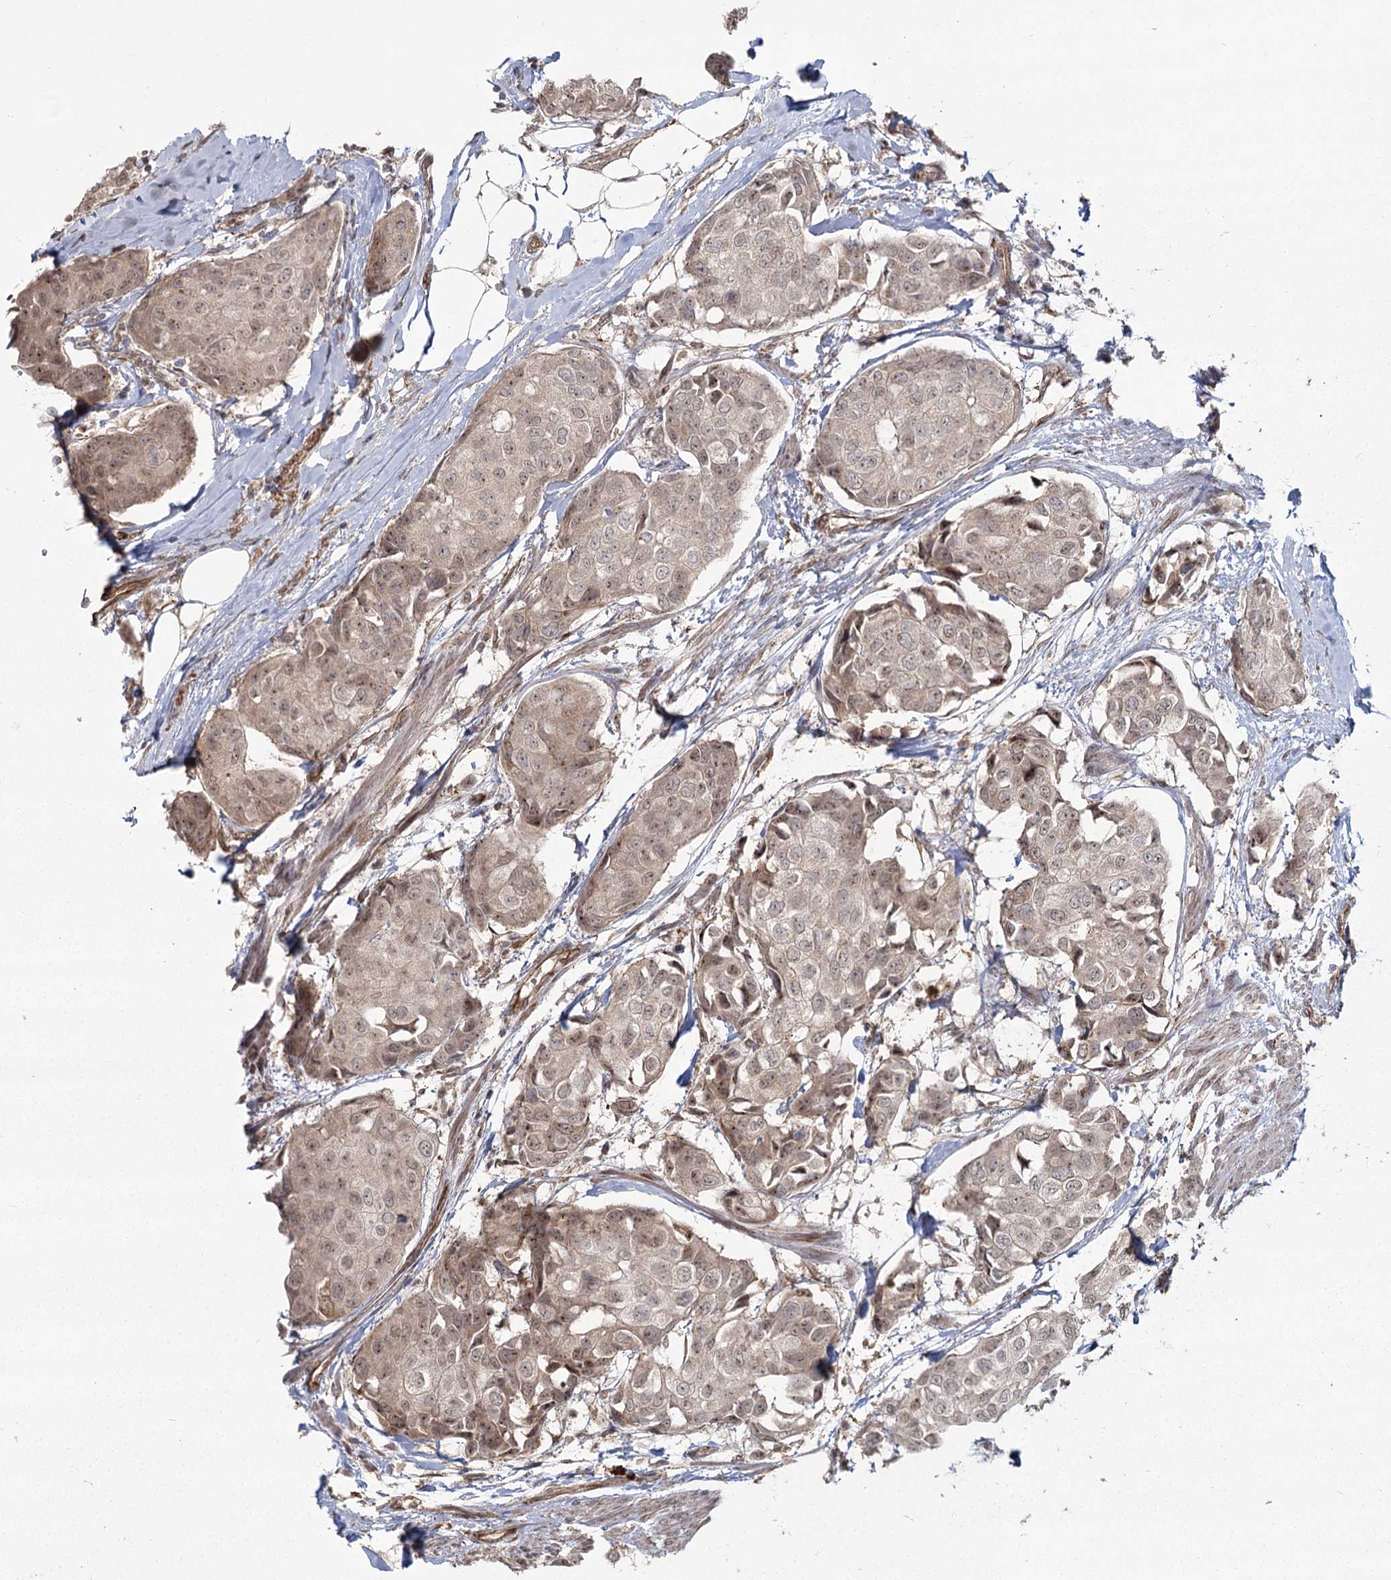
{"staining": {"intensity": "weak", "quantity": ">75%", "location": "cytoplasmic/membranous,nuclear"}, "tissue": "breast cancer", "cell_type": "Tumor cells", "image_type": "cancer", "snomed": [{"axis": "morphology", "description": "Duct carcinoma"}, {"axis": "topography", "description": "Breast"}], "caption": "Immunohistochemical staining of intraductal carcinoma (breast) demonstrates low levels of weak cytoplasmic/membranous and nuclear staining in about >75% of tumor cells.", "gene": "AP2M1", "patient": {"sex": "female", "age": 80}}